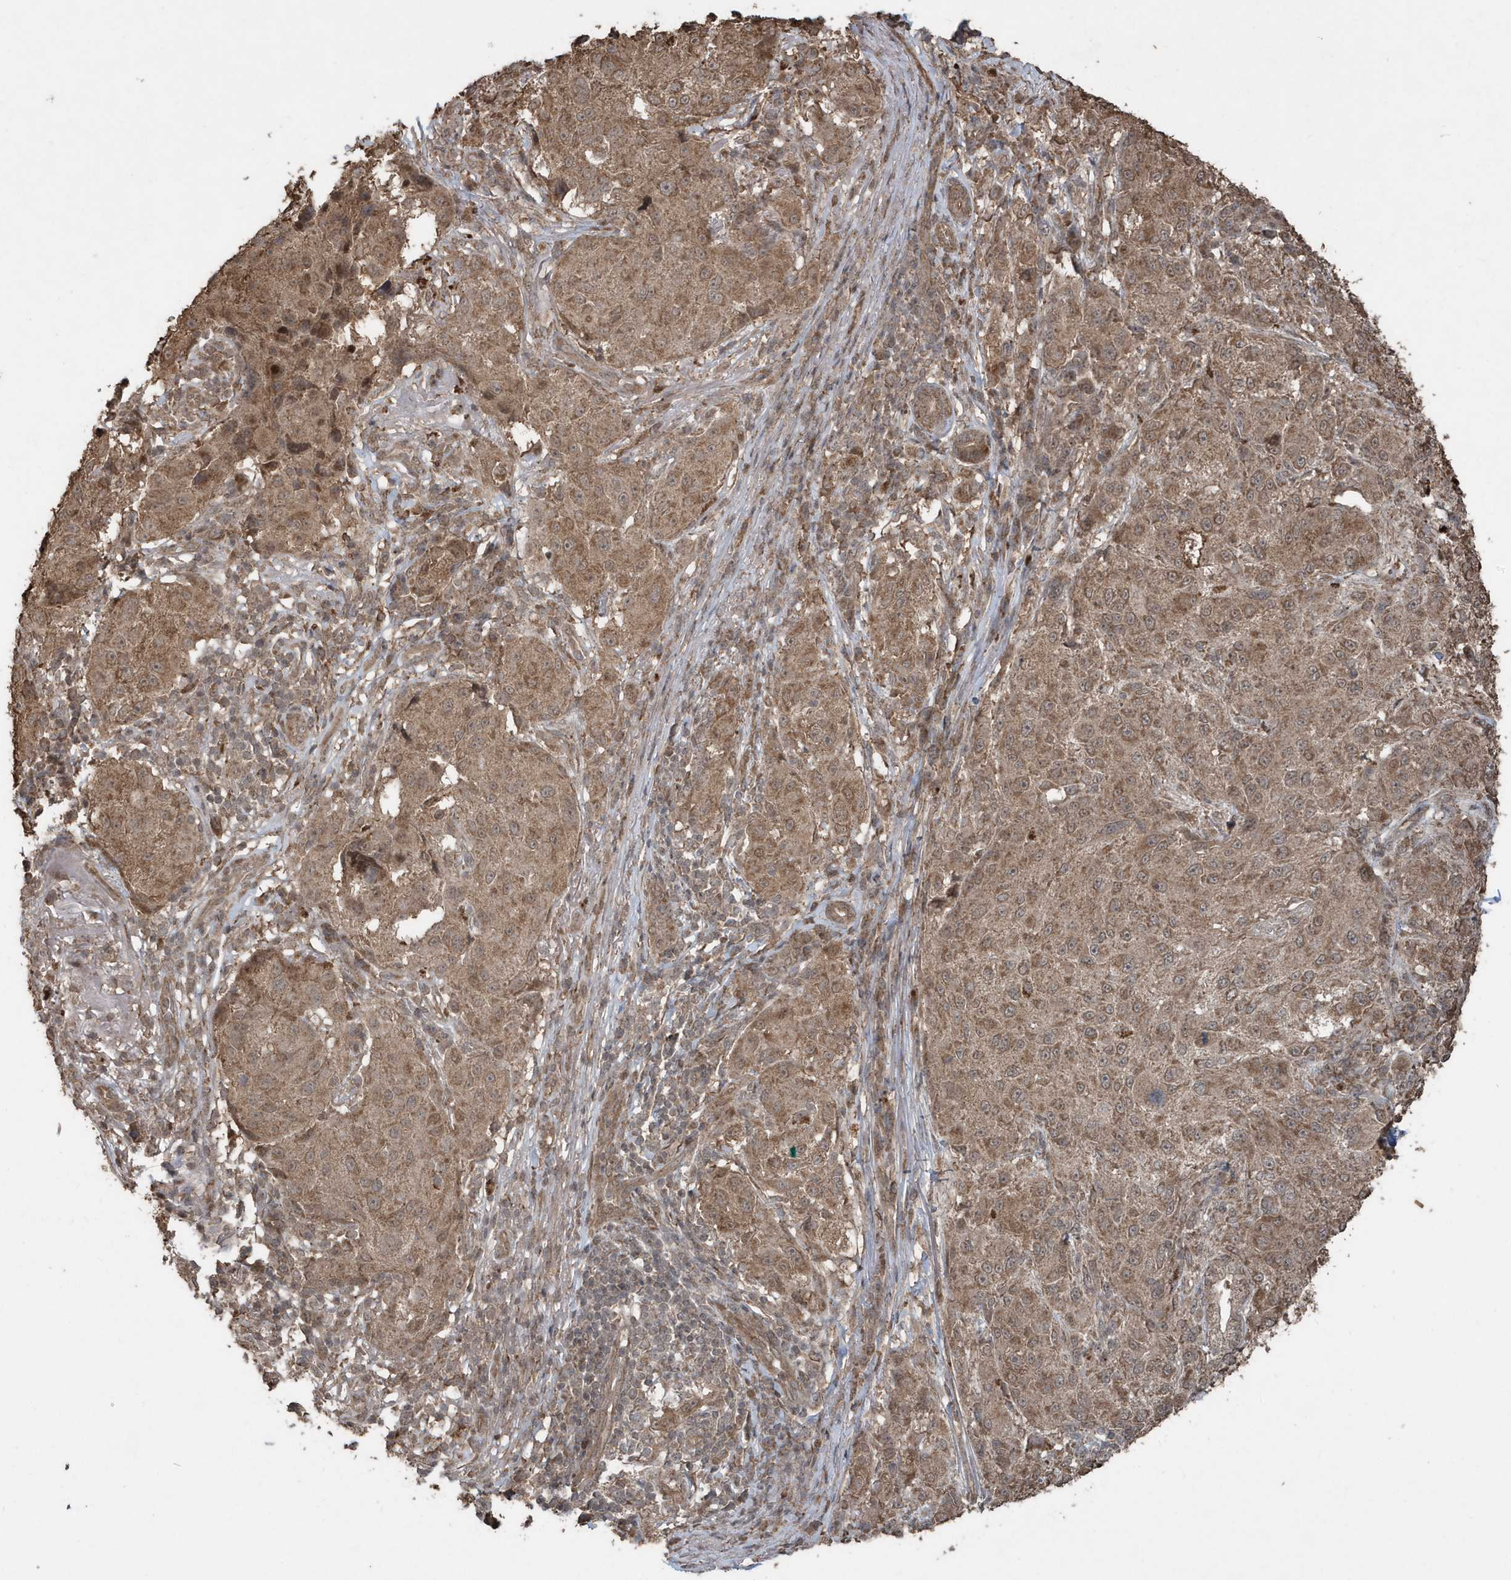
{"staining": {"intensity": "moderate", "quantity": ">75%", "location": "cytoplasmic/membranous"}, "tissue": "melanoma", "cell_type": "Tumor cells", "image_type": "cancer", "snomed": [{"axis": "morphology", "description": "Necrosis, NOS"}, {"axis": "morphology", "description": "Malignant melanoma, NOS"}, {"axis": "topography", "description": "Skin"}], "caption": "Brown immunohistochemical staining in human malignant melanoma shows moderate cytoplasmic/membranous staining in approximately >75% of tumor cells.", "gene": "PAXBP1", "patient": {"sex": "female", "age": 87}}